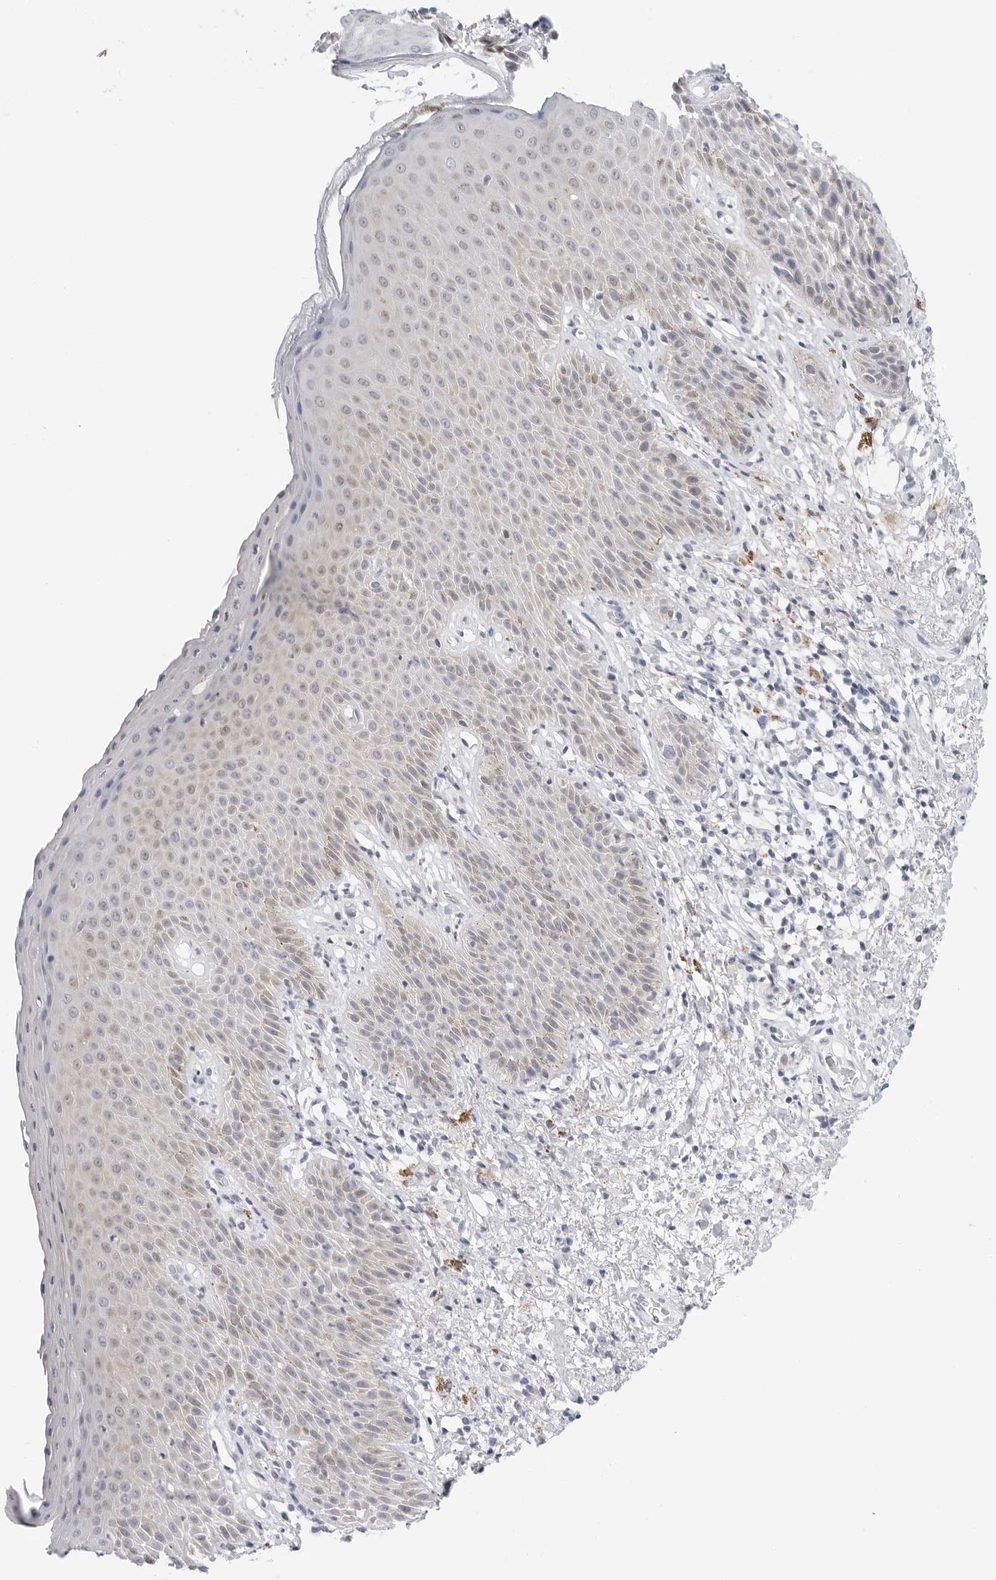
{"staining": {"intensity": "weak", "quantity": "<25%", "location": "cytoplasmic/membranous"}, "tissue": "skin", "cell_type": "Epidermal cells", "image_type": "normal", "snomed": [{"axis": "morphology", "description": "Normal tissue, NOS"}, {"axis": "topography", "description": "Anal"}], "caption": "This is a micrograph of immunohistochemistry (IHC) staining of benign skin, which shows no expression in epidermal cells.", "gene": "SLC19A1", "patient": {"sex": "male", "age": 74}}